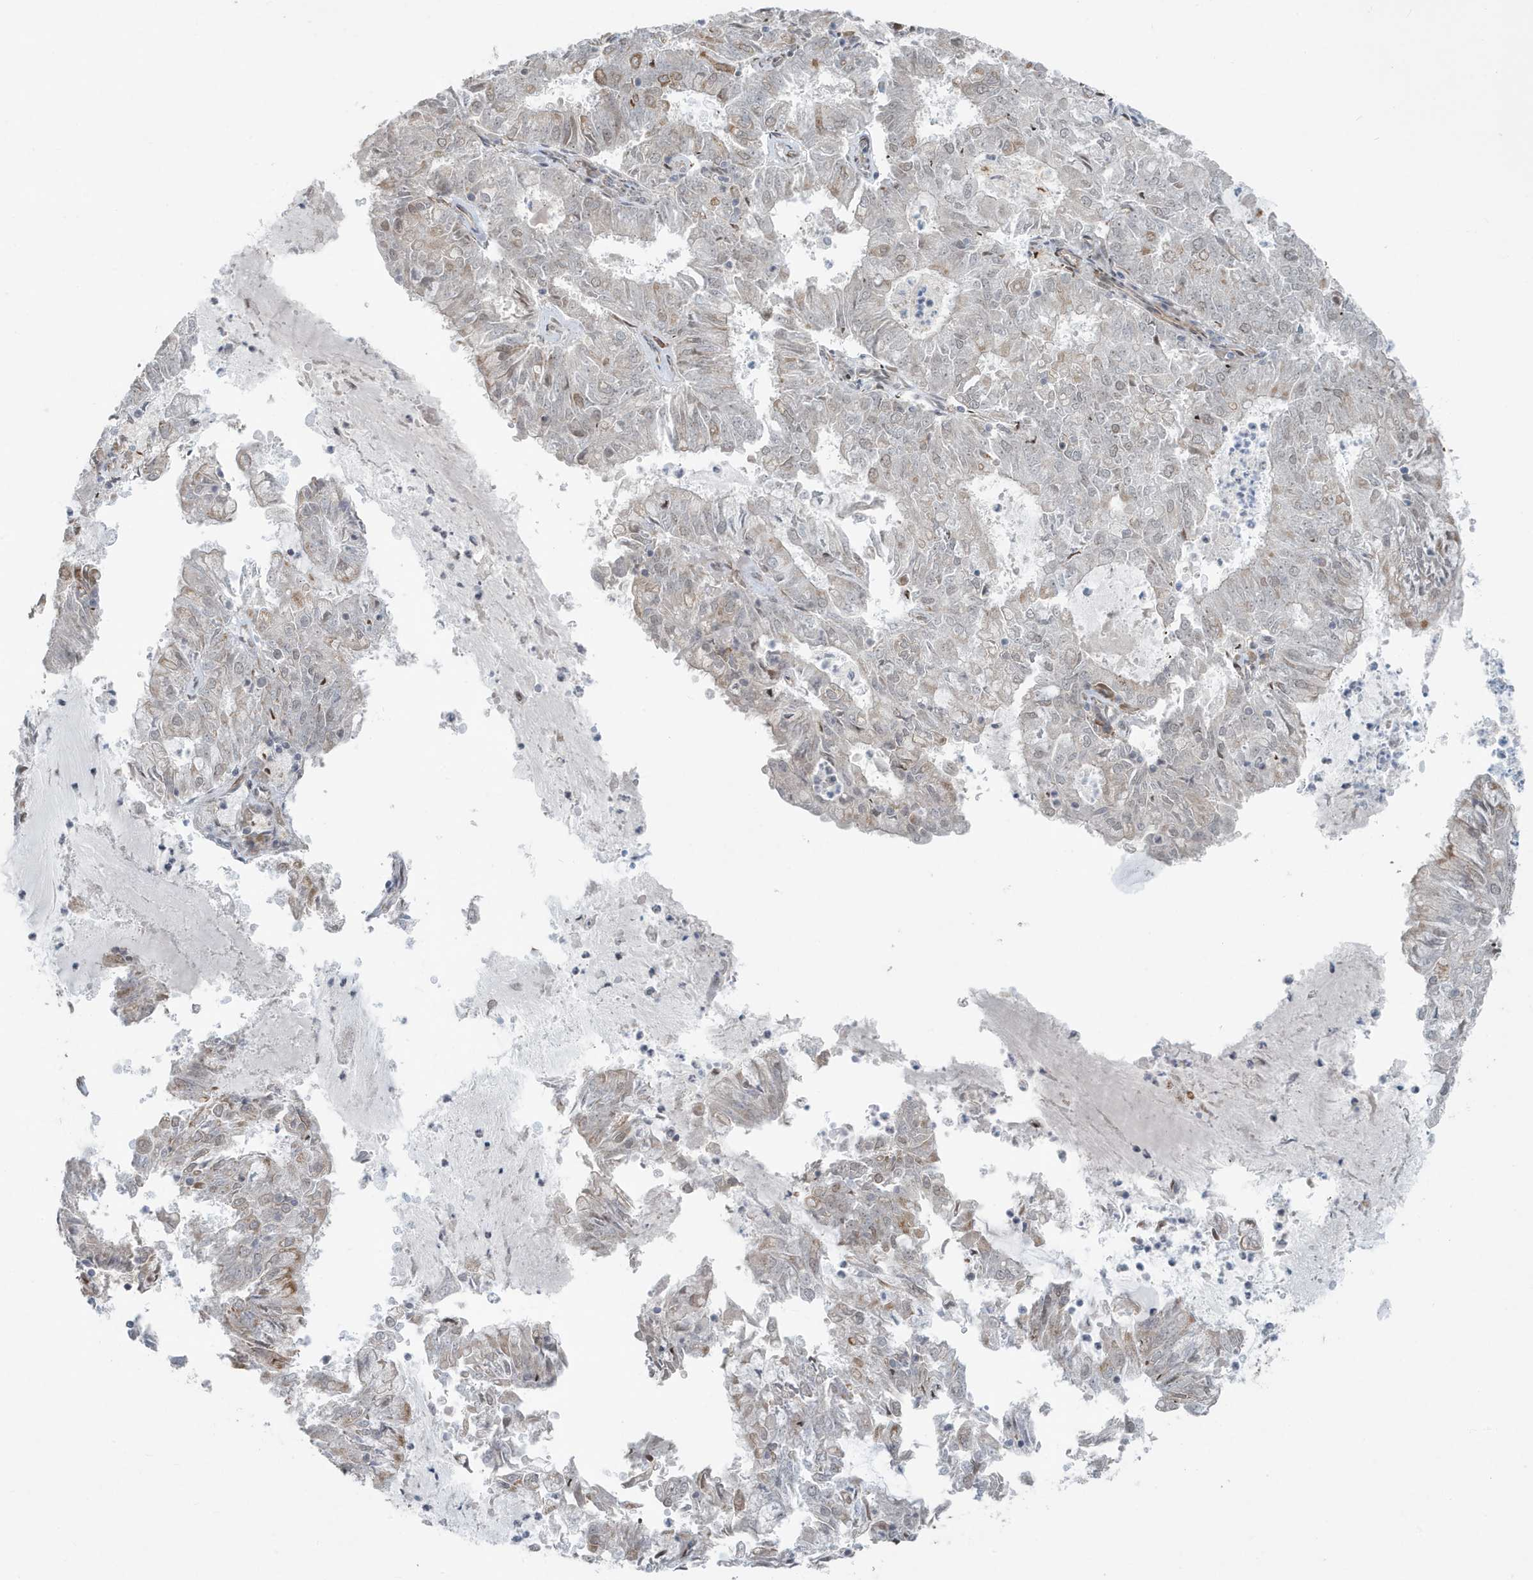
{"staining": {"intensity": "weak", "quantity": "<25%", "location": "cytoplasmic/membranous"}, "tissue": "endometrial cancer", "cell_type": "Tumor cells", "image_type": "cancer", "snomed": [{"axis": "morphology", "description": "Adenocarcinoma, NOS"}, {"axis": "topography", "description": "Endometrium"}], "caption": "Immunohistochemistry image of neoplastic tissue: human endometrial adenocarcinoma stained with DAB (3,3'-diaminobenzidine) exhibits no significant protein positivity in tumor cells.", "gene": "CHCHD4", "patient": {"sex": "female", "age": 57}}